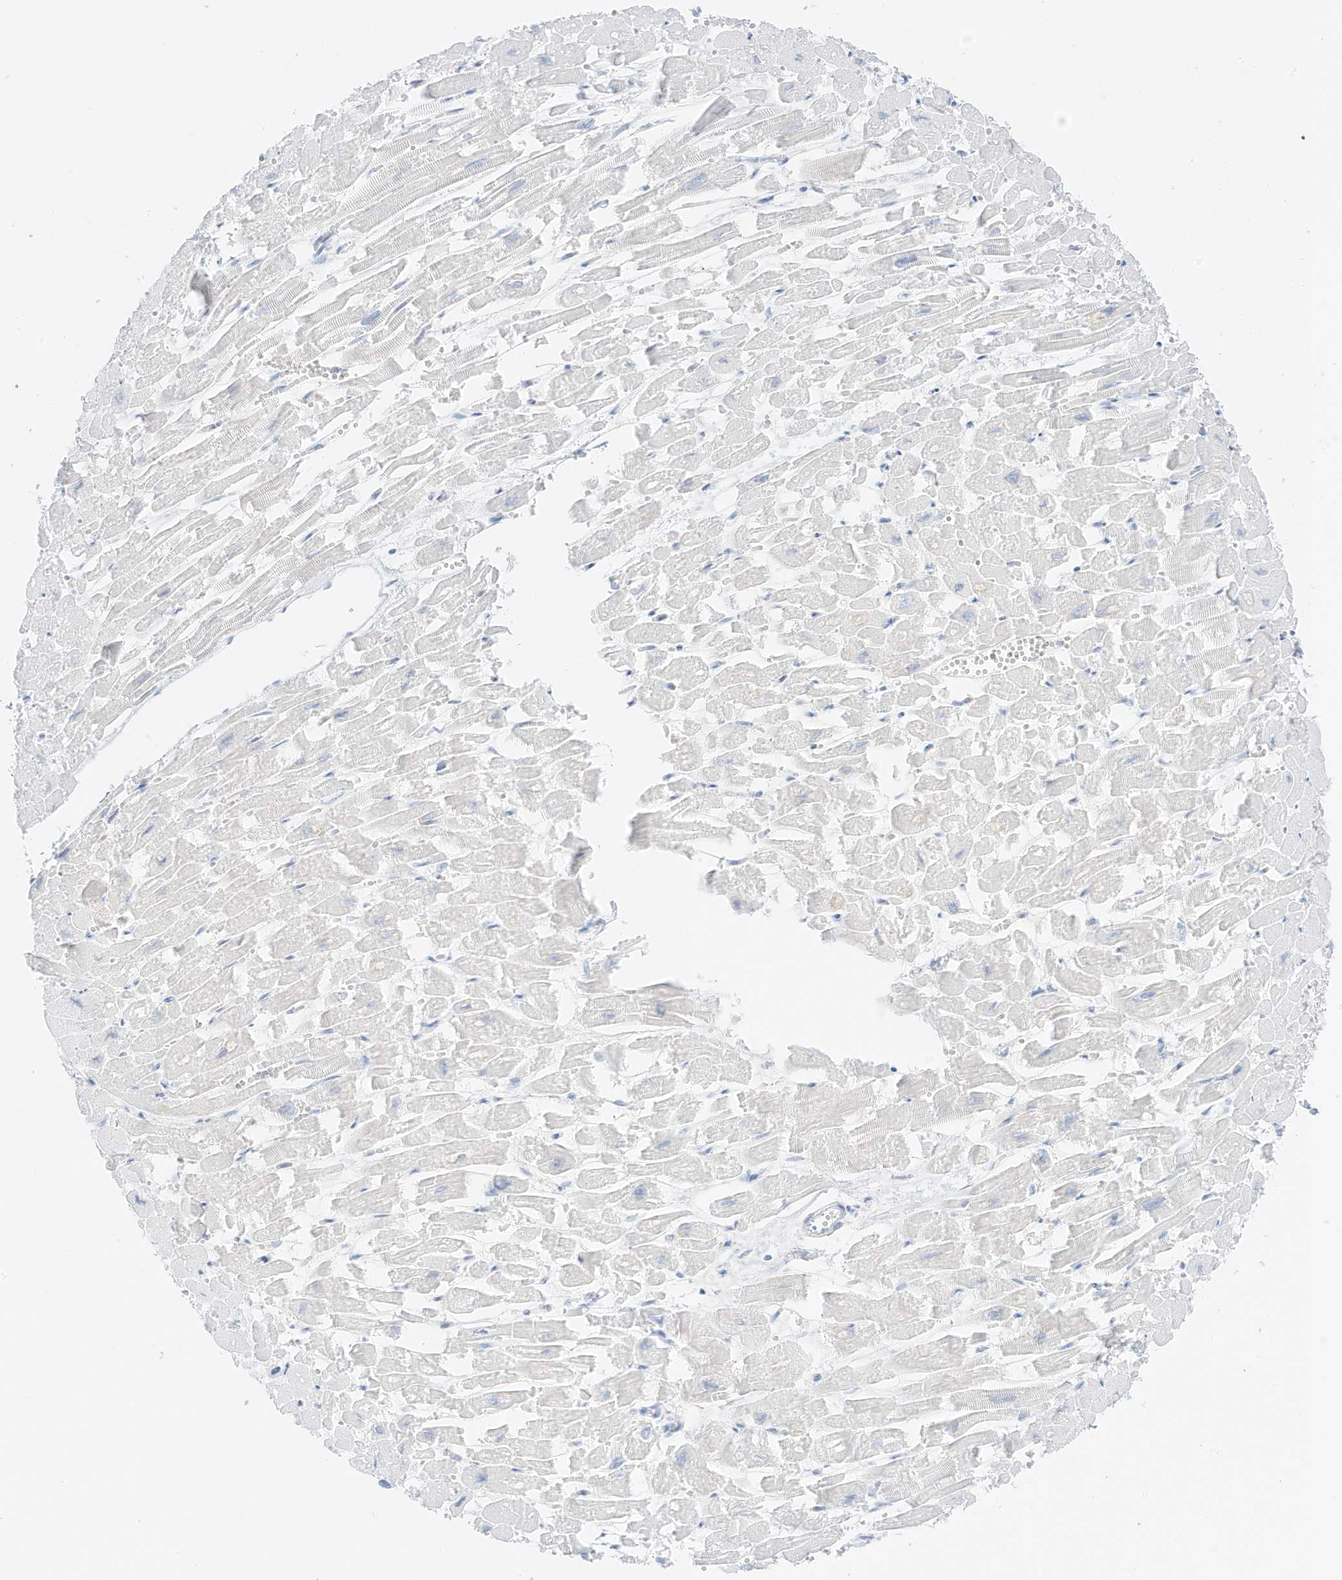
{"staining": {"intensity": "negative", "quantity": "none", "location": "none"}, "tissue": "heart muscle", "cell_type": "Cardiomyocytes", "image_type": "normal", "snomed": [{"axis": "morphology", "description": "Normal tissue, NOS"}, {"axis": "topography", "description": "Heart"}], "caption": "Immunohistochemical staining of normal heart muscle displays no significant positivity in cardiomyocytes.", "gene": "SLC22A13", "patient": {"sex": "male", "age": 54}}